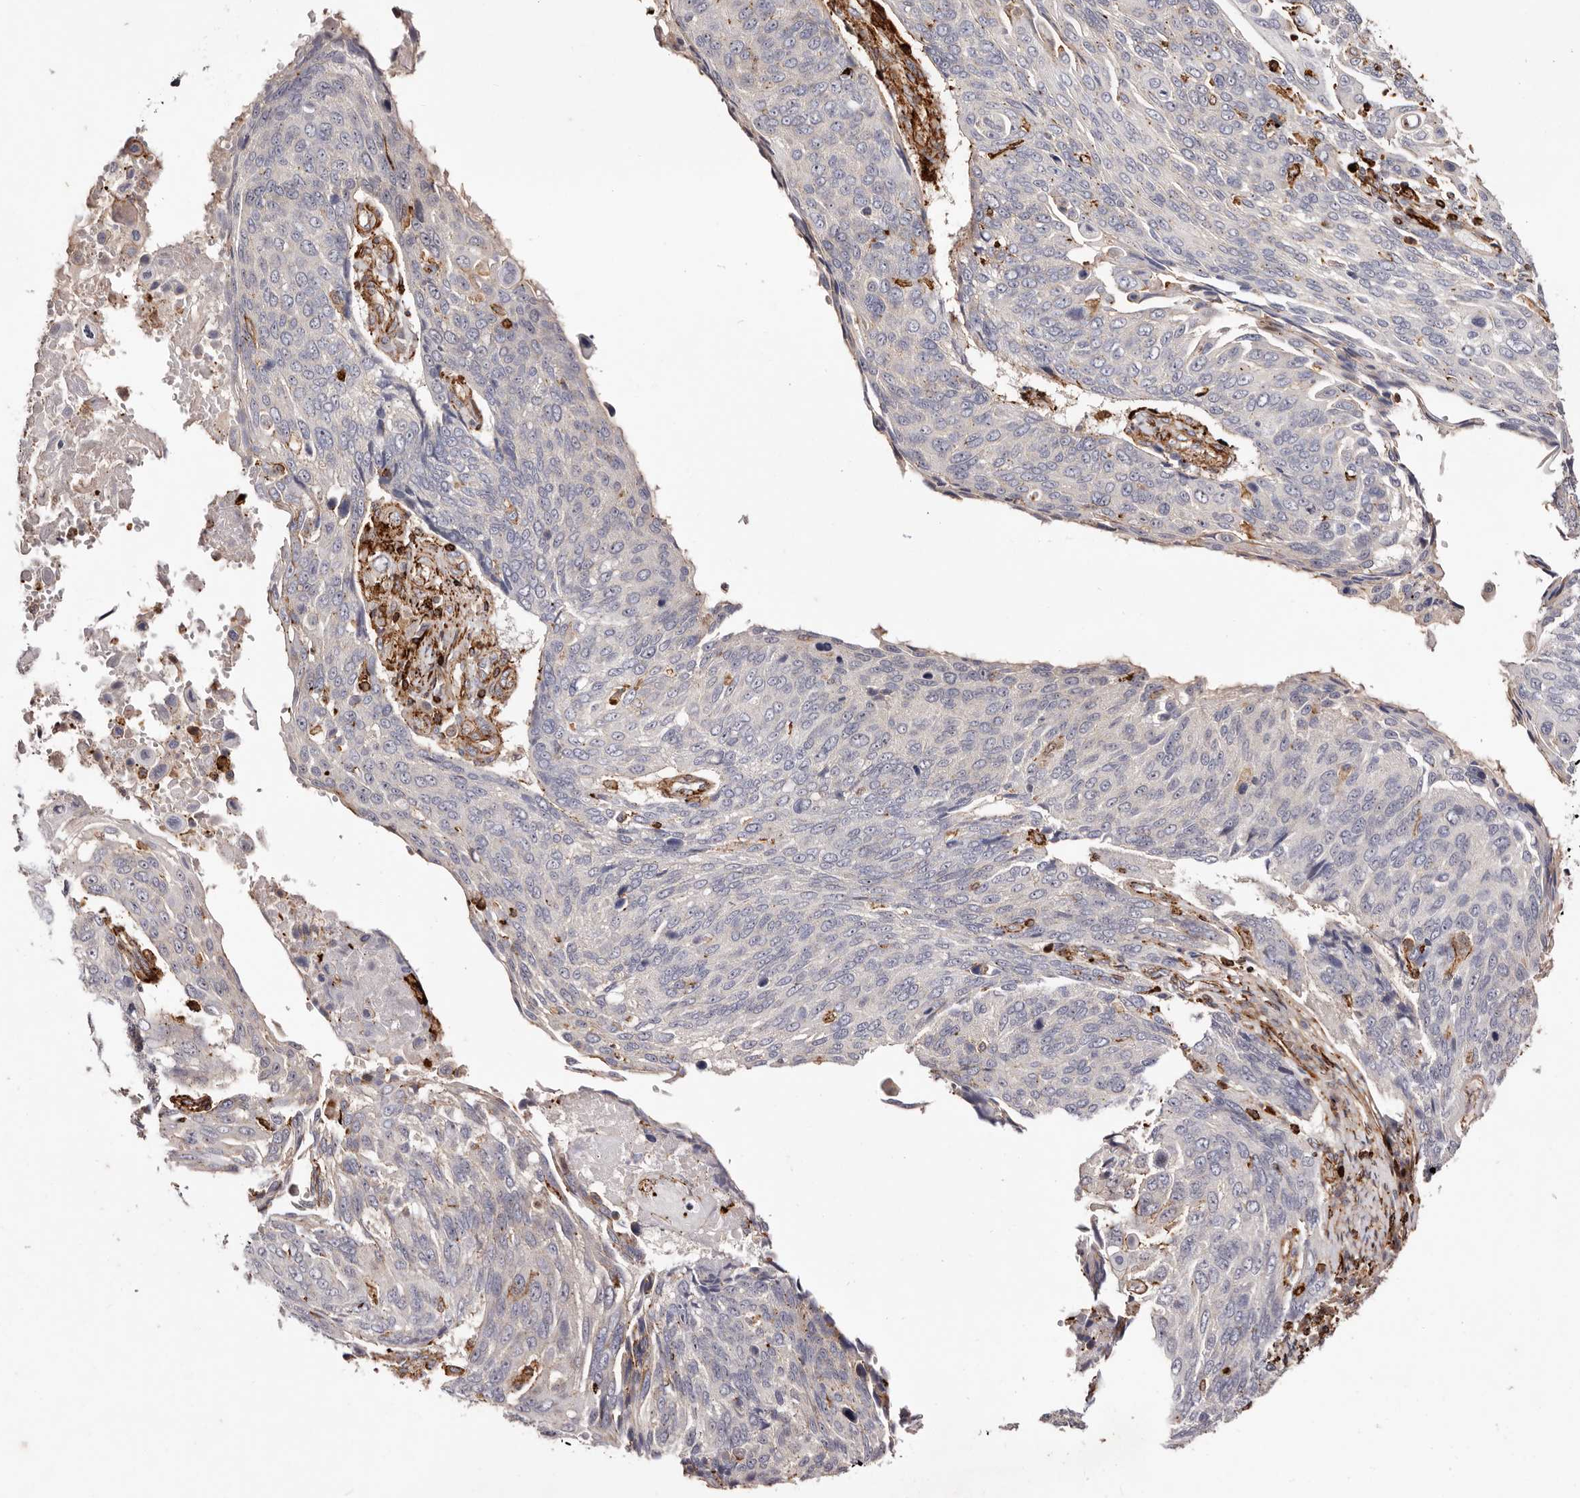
{"staining": {"intensity": "negative", "quantity": "none", "location": "none"}, "tissue": "lung cancer", "cell_type": "Tumor cells", "image_type": "cancer", "snomed": [{"axis": "morphology", "description": "Squamous cell carcinoma, NOS"}, {"axis": "topography", "description": "Lung"}], "caption": "This histopathology image is of lung squamous cell carcinoma stained with immunohistochemistry to label a protein in brown with the nuclei are counter-stained blue. There is no expression in tumor cells.", "gene": "PTPN22", "patient": {"sex": "male", "age": 66}}